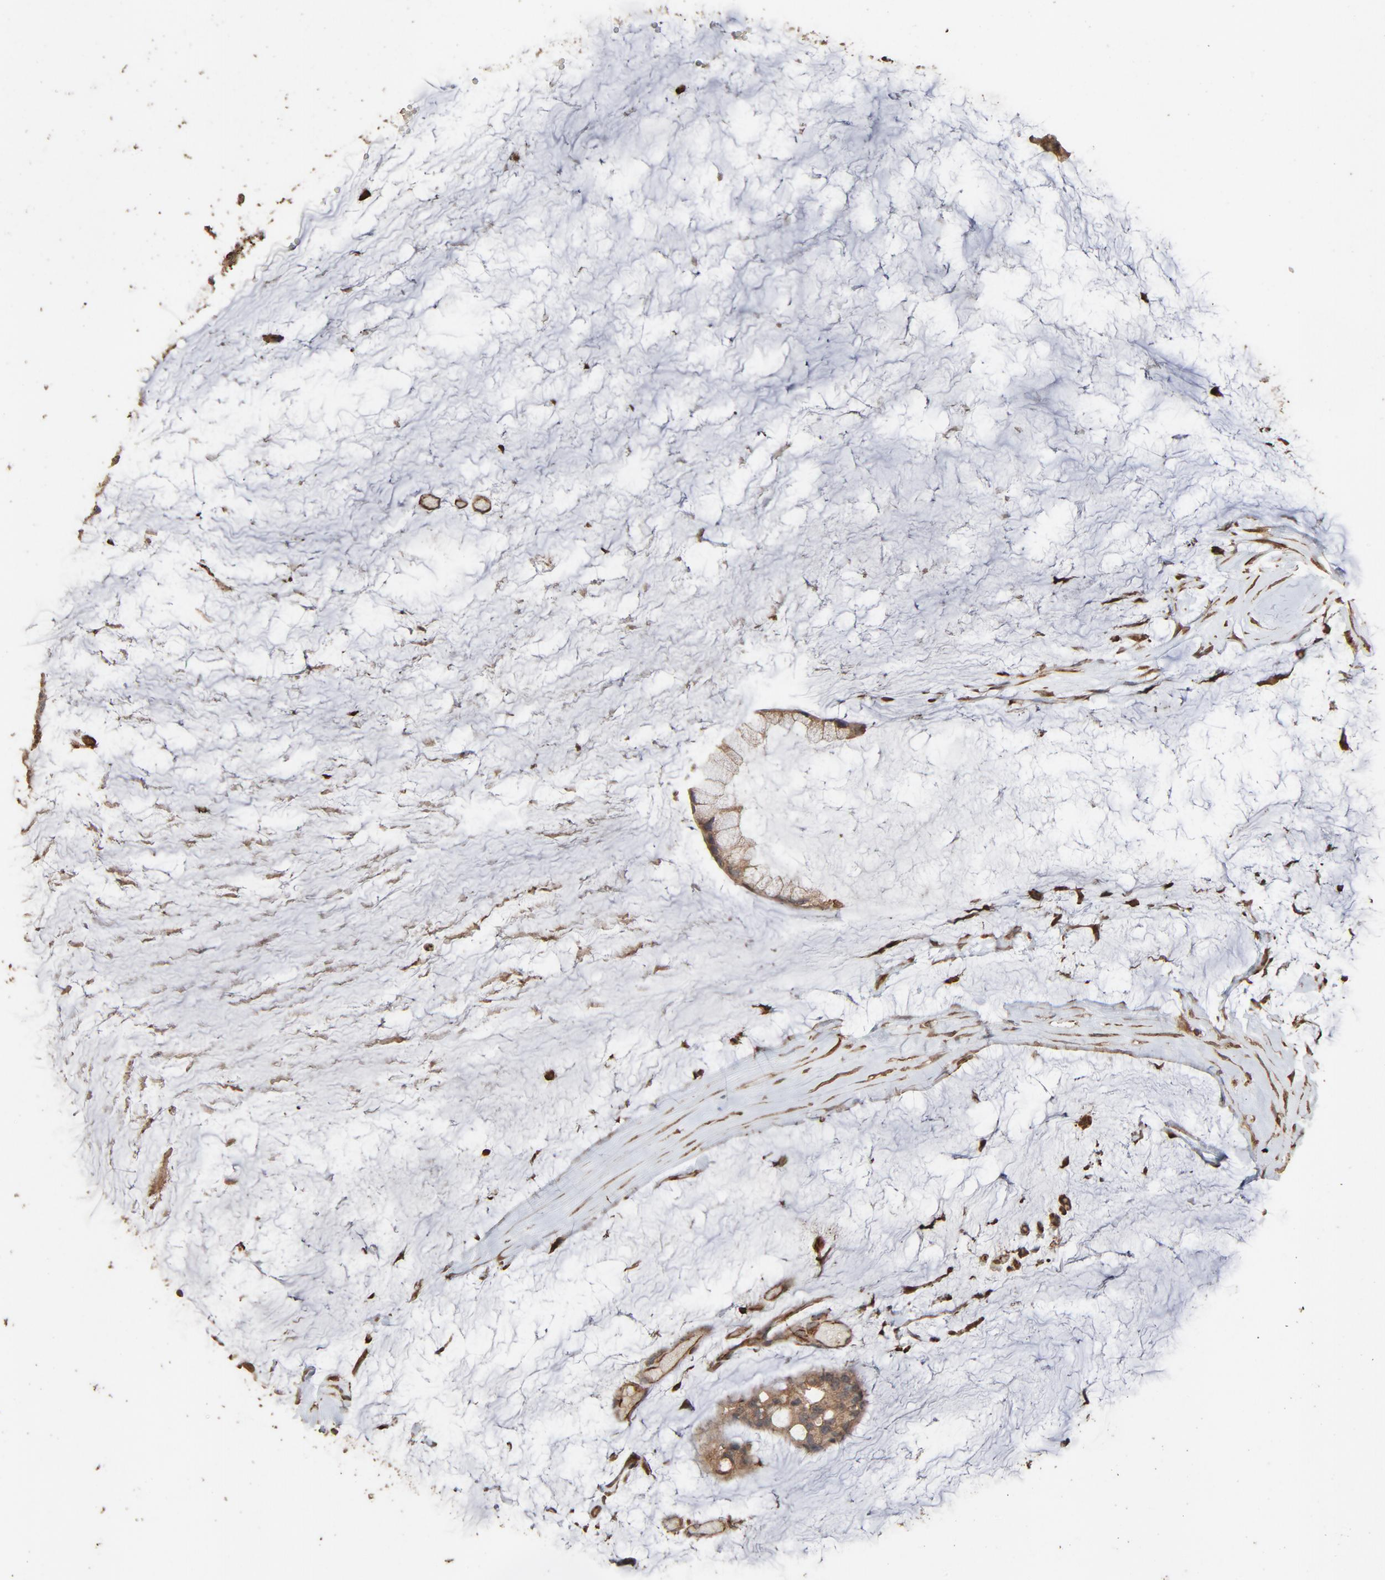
{"staining": {"intensity": "weak", "quantity": ">75%", "location": "cytoplasmic/membranous"}, "tissue": "ovarian cancer", "cell_type": "Tumor cells", "image_type": "cancer", "snomed": [{"axis": "morphology", "description": "Cystadenocarcinoma, mucinous, NOS"}, {"axis": "topography", "description": "Ovary"}], "caption": "Tumor cells exhibit weak cytoplasmic/membranous expression in approximately >75% of cells in ovarian cancer. (DAB IHC with brightfield microscopy, high magnification).", "gene": "RPS6KA6", "patient": {"sex": "female", "age": 39}}